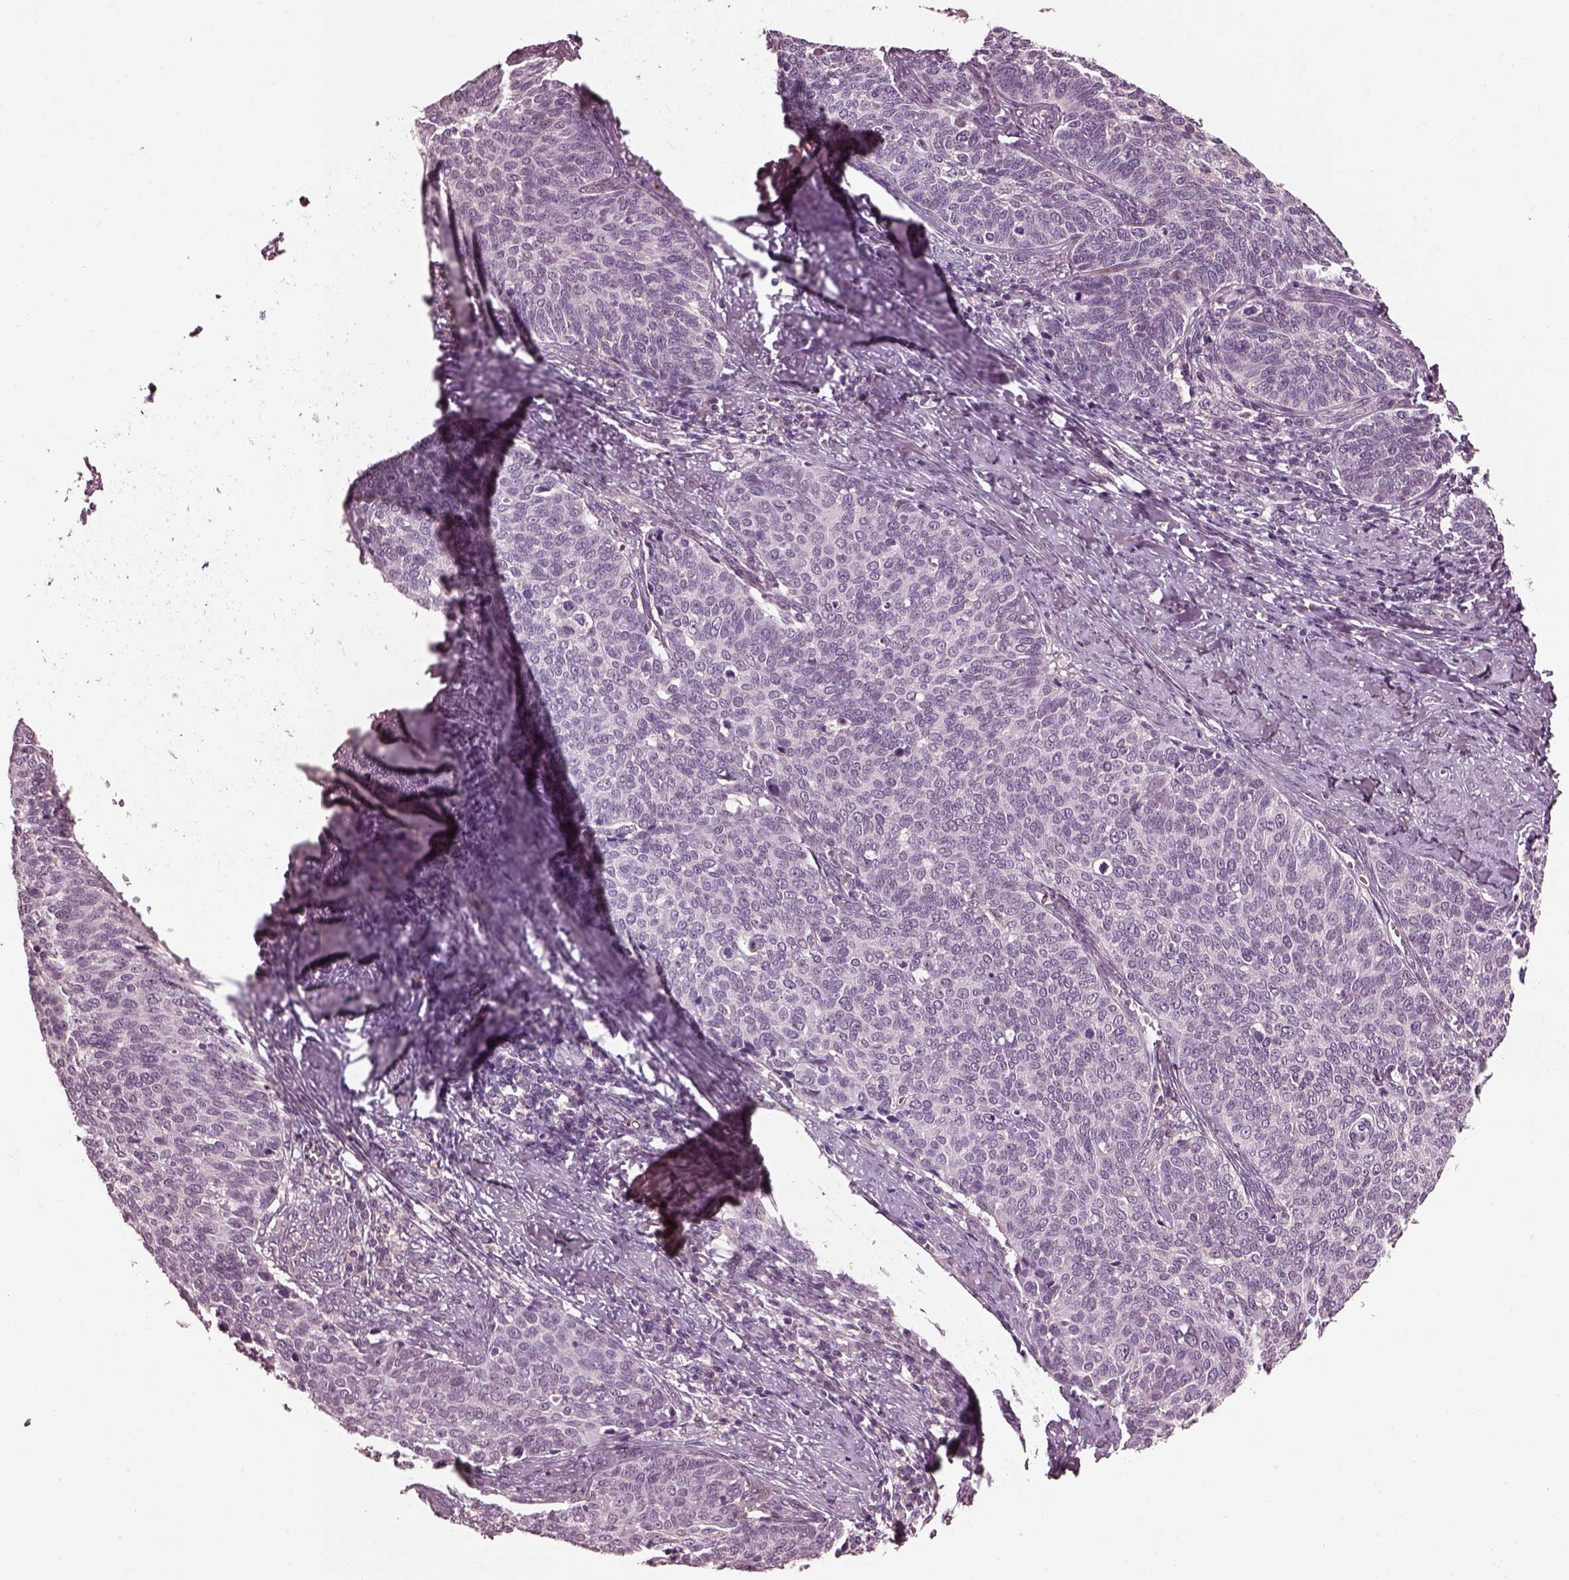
{"staining": {"intensity": "negative", "quantity": "none", "location": "none"}, "tissue": "cervical cancer", "cell_type": "Tumor cells", "image_type": "cancer", "snomed": [{"axis": "morphology", "description": "Normal tissue, NOS"}, {"axis": "morphology", "description": "Squamous cell carcinoma, NOS"}, {"axis": "topography", "description": "Cervix"}], "caption": "Human cervical squamous cell carcinoma stained for a protein using immunohistochemistry shows no expression in tumor cells.", "gene": "EFEMP1", "patient": {"sex": "female", "age": 39}}